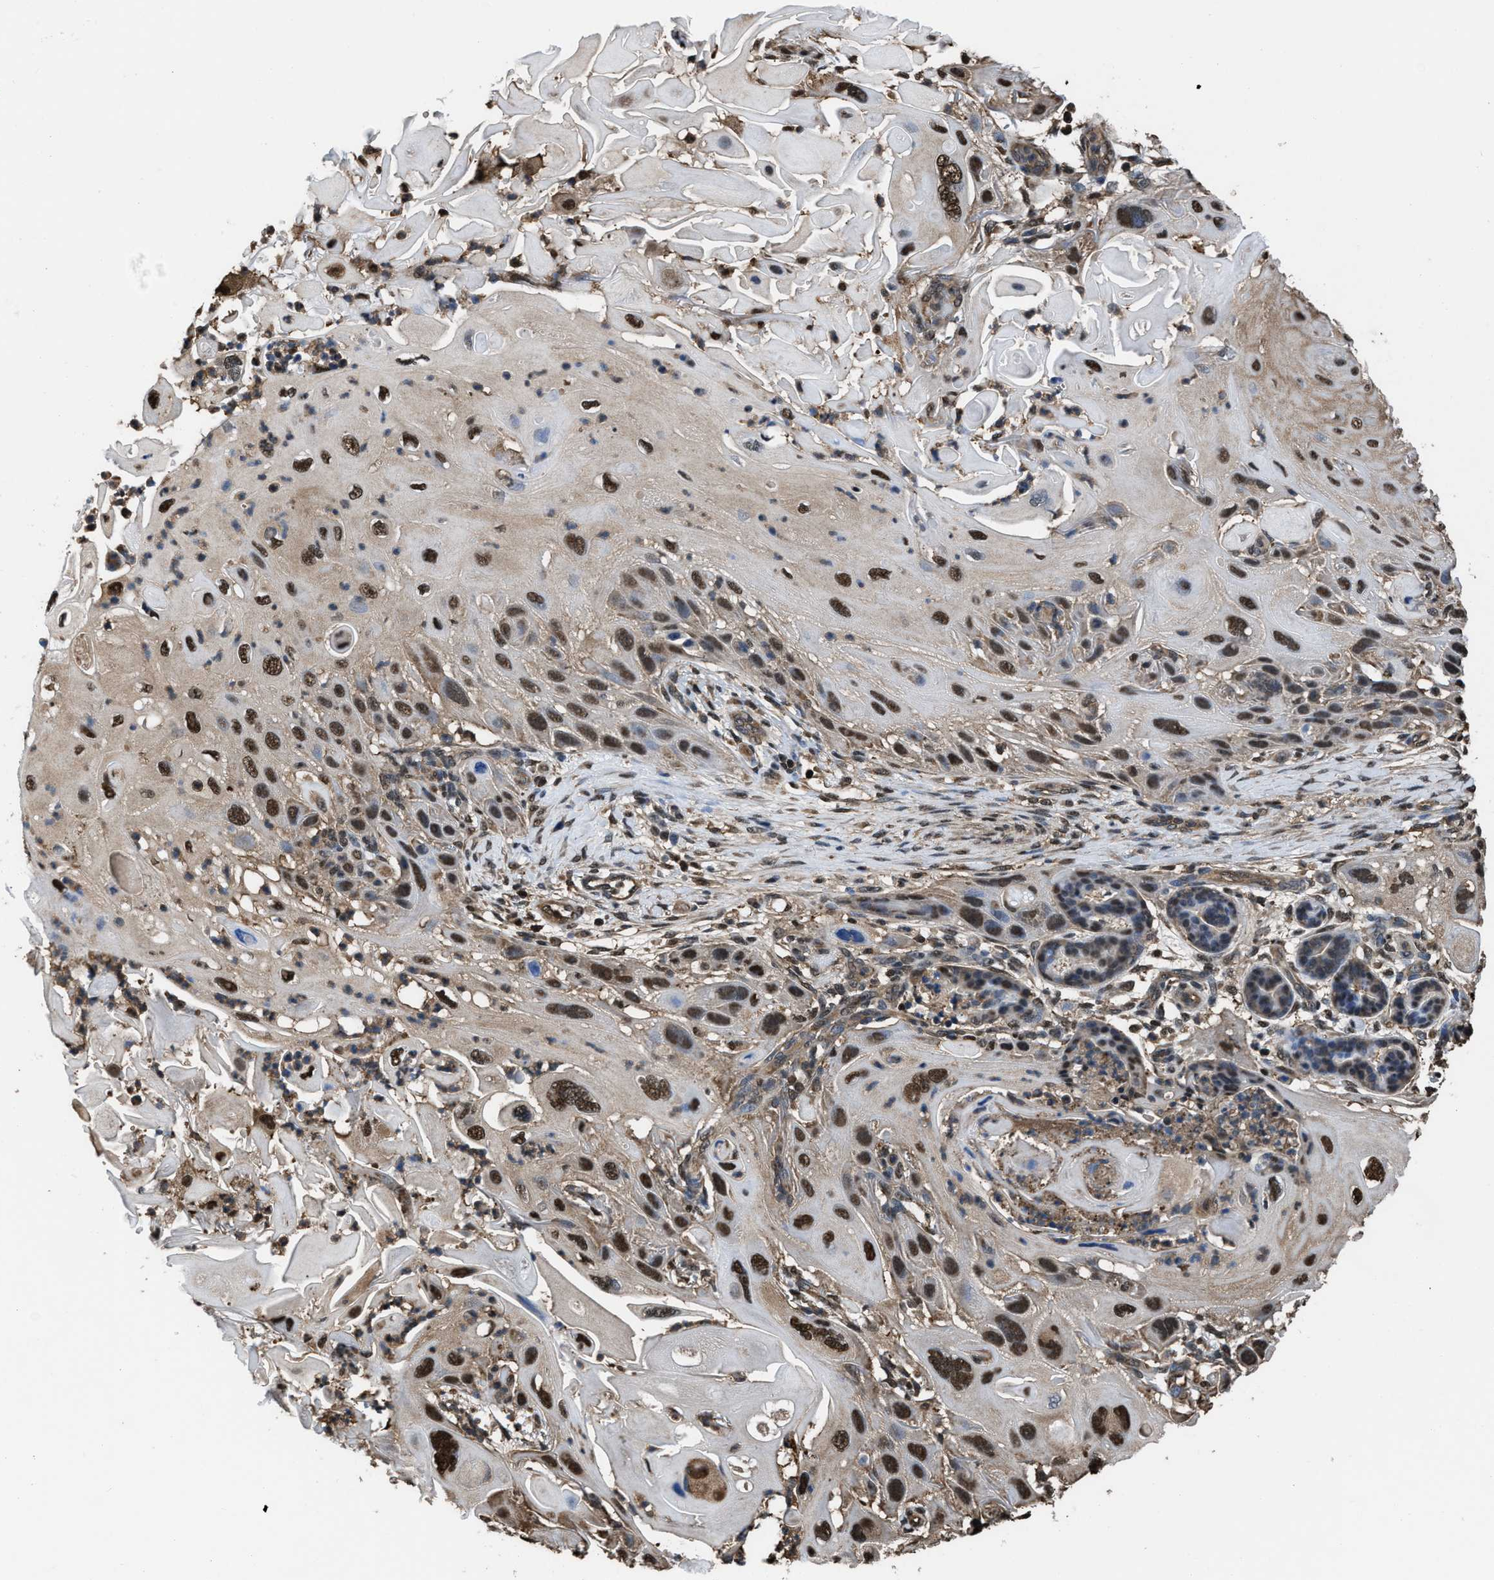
{"staining": {"intensity": "strong", "quantity": ">75%", "location": "nuclear"}, "tissue": "skin cancer", "cell_type": "Tumor cells", "image_type": "cancer", "snomed": [{"axis": "morphology", "description": "Squamous cell carcinoma, NOS"}, {"axis": "topography", "description": "Skin"}], "caption": "Tumor cells demonstrate strong nuclear expression in approximately >75% of cells in skin squamous cell carcinoma.", "gene": "FNTA", "patient": {"sex": "female", "age": 77}}